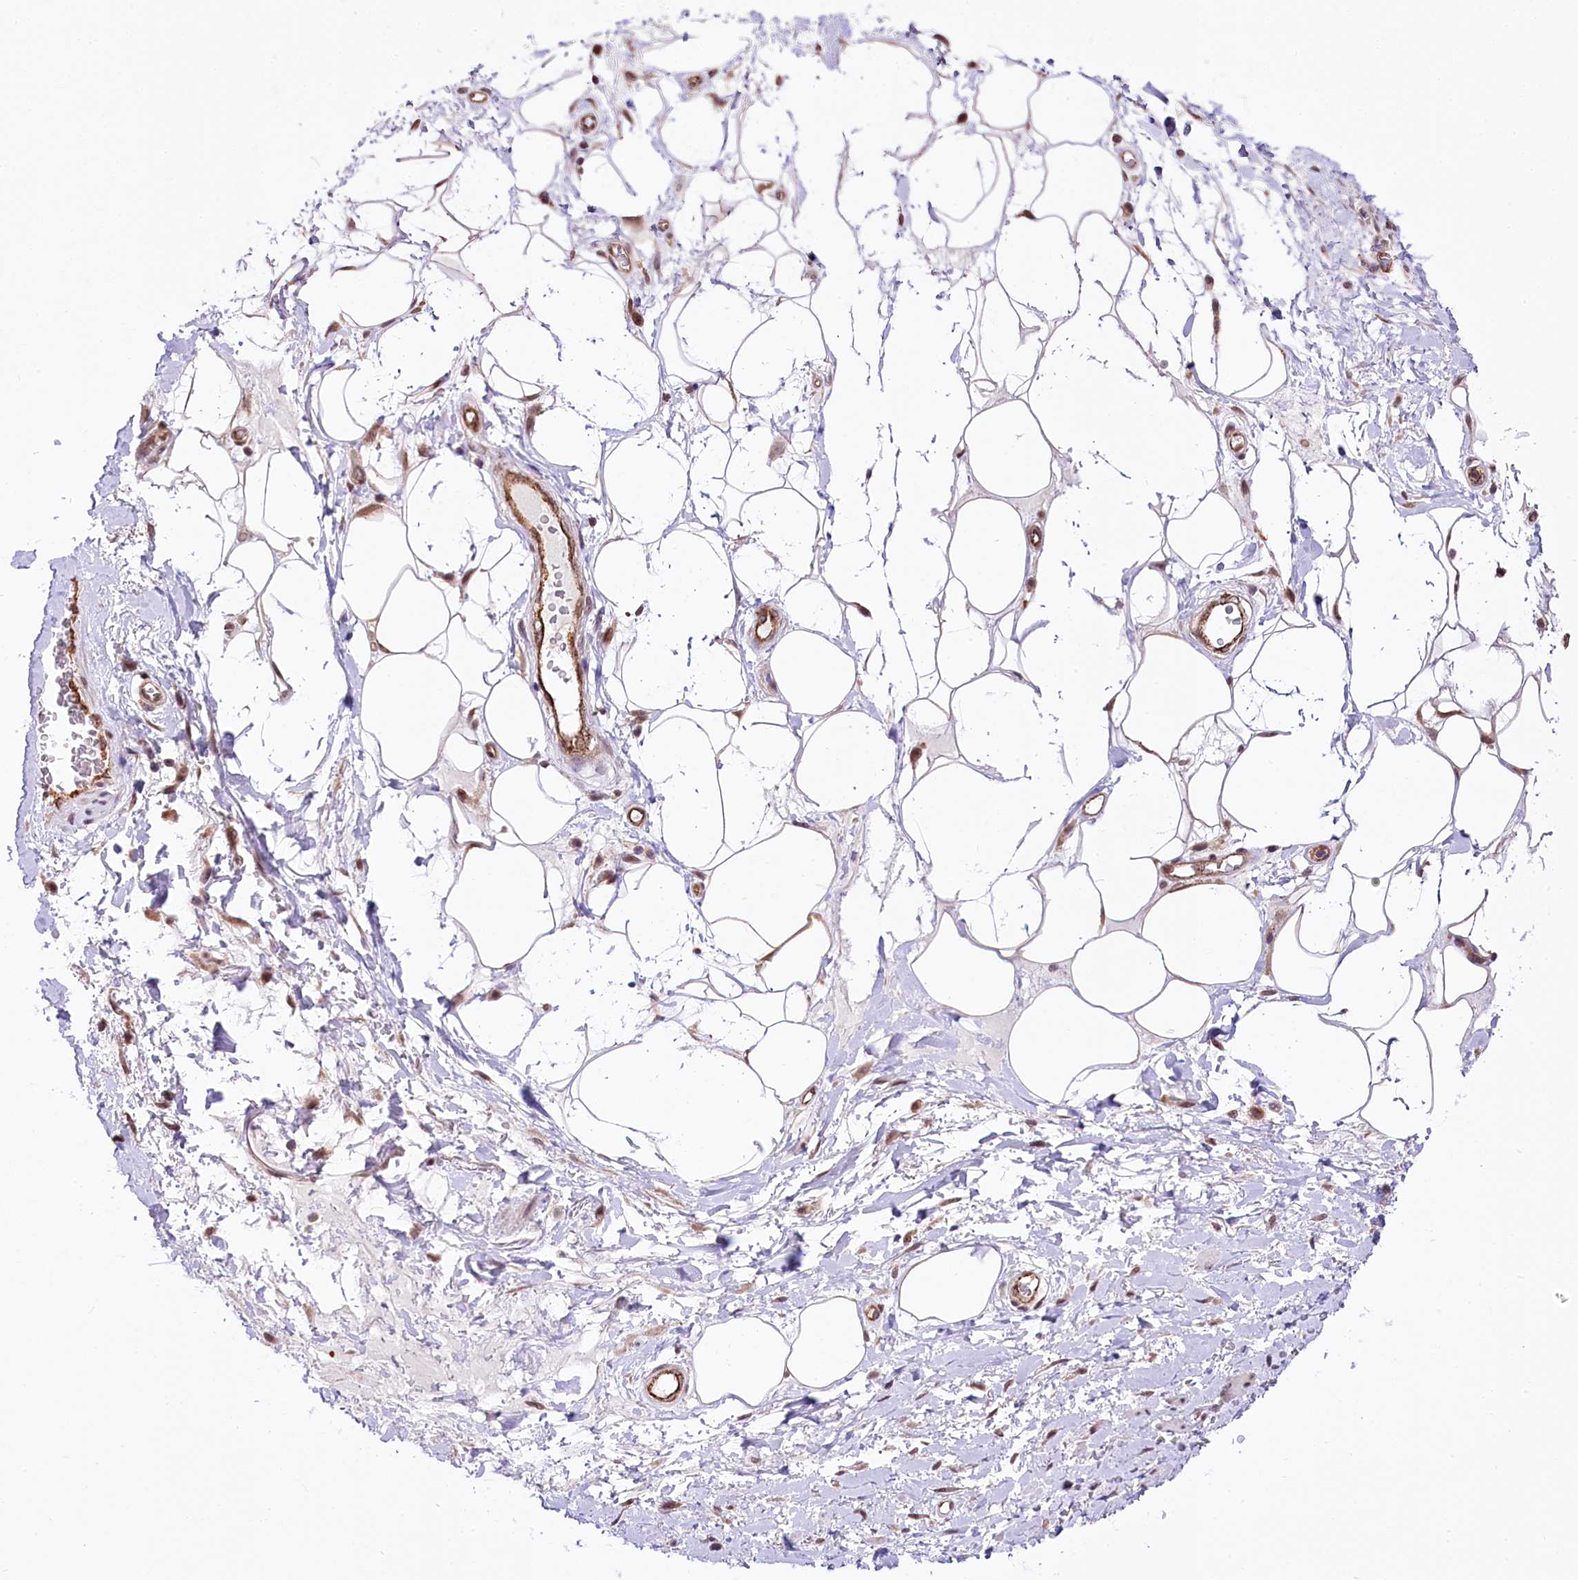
{"staining": {"intensity": "moderate", "quantity": ">75%", "location": "cytoplasmic/membranous,nuclear"}, "tissue": "adipose tissue", "cell_type": "Adipocytes", "image_type": "normal", "snomed": [{"axis": "morphology", "description": "Normal tissue, NOS"}, {"axis": "morphology", "description": "Adenocarcinoma, NOS"}, {"axis": "topography", "description": "Rectum"}, {"axis": "topography", "description": "Vagina"}, {"axis": "topography", "description": "Peripheral nerve tissue"}], "caption": "Immunohistochemical staining of benign adipose tissue displays >75% levels of moderate cytoplasmic/membranous,nuclear protein staining in approximately >75% of adipocytes. The protein of interest is stained brown, and the nuclei are stained in blue (DAB IHC with brightfield microscopy, high magnification).", "gene": "MRPL54", "patient": {"sex": "female", "age": 71}}